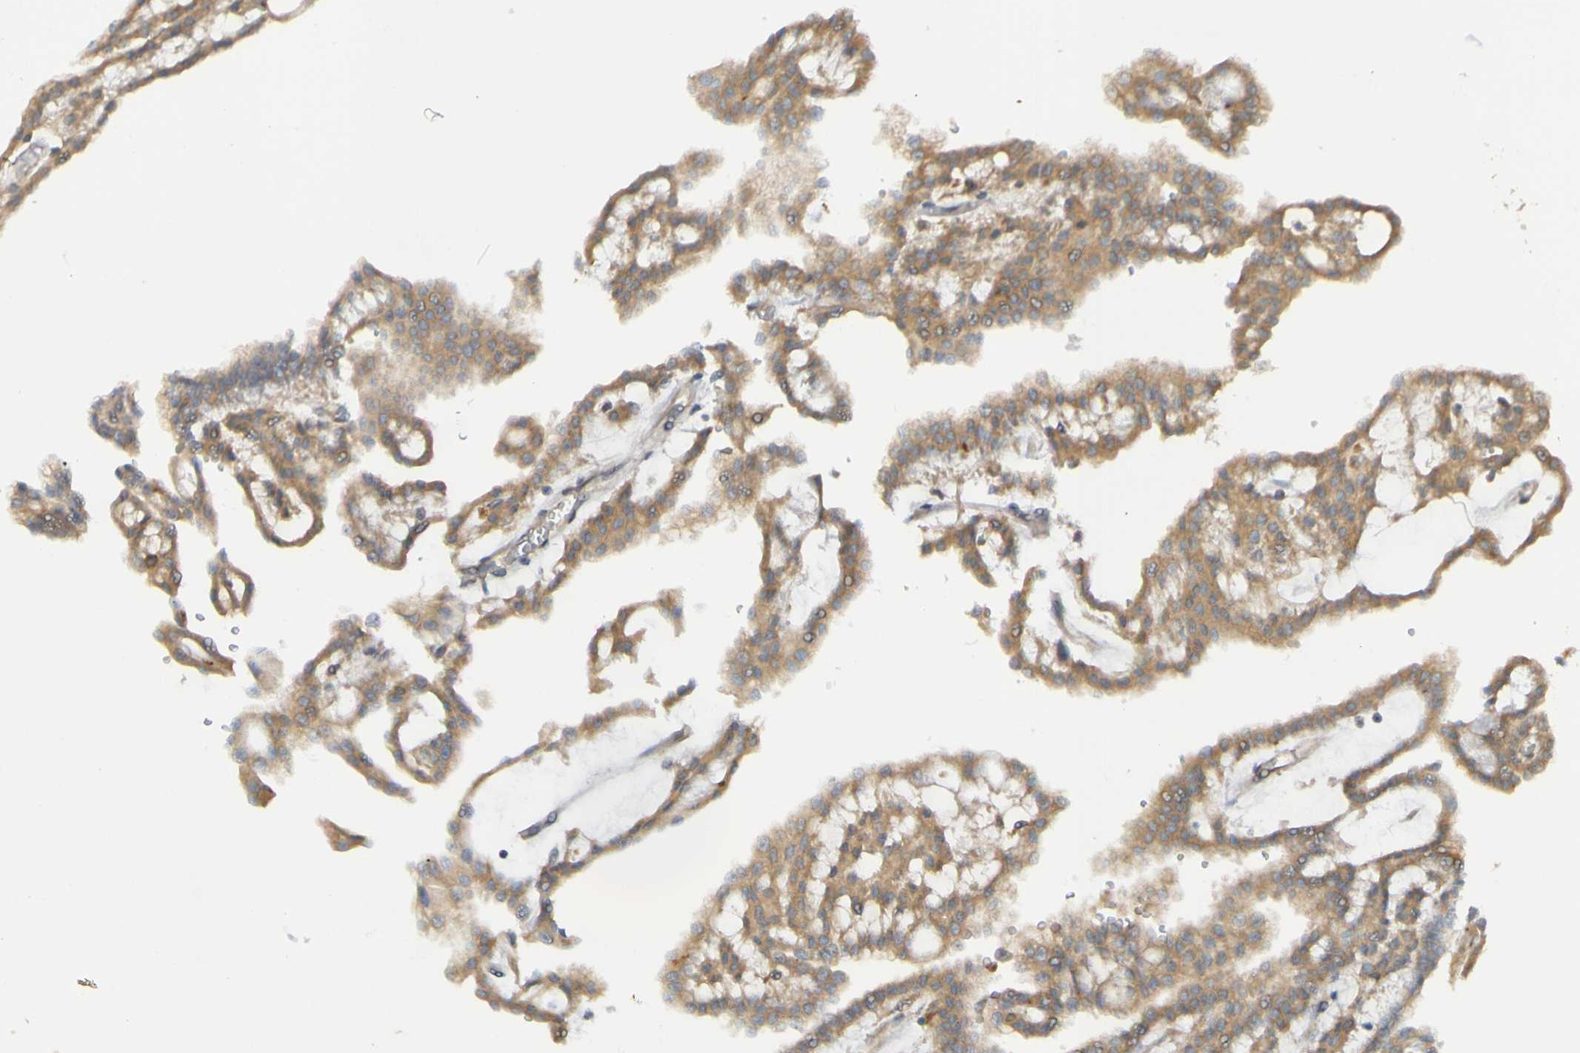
{"staining": {"intensity": "moderate", "quantity": ">75%", "location": "cytoplasmic/membranous"}, "tissue": "renal cancer", "cell_type": "Tumor cells", "image_type": "cancer", "snomed": [{"axis": "morphology", "description": "Adenocarcinoma, NOS"}, {"axis": "topography", "description": "Kidney"}], "caption": "A brown stain highlights moderate cytoplasmic/membranous positivity of a protein in human renal cancer (adenocarcinoma) tumor cells. The staining was performed using DAB to visualize the protein expression in brown, while the nuclei were stained in blue with hematoxylin (Magnification: 20x).", "gene": "NAV2", "patient": {"sex": "male", "age": 63}}